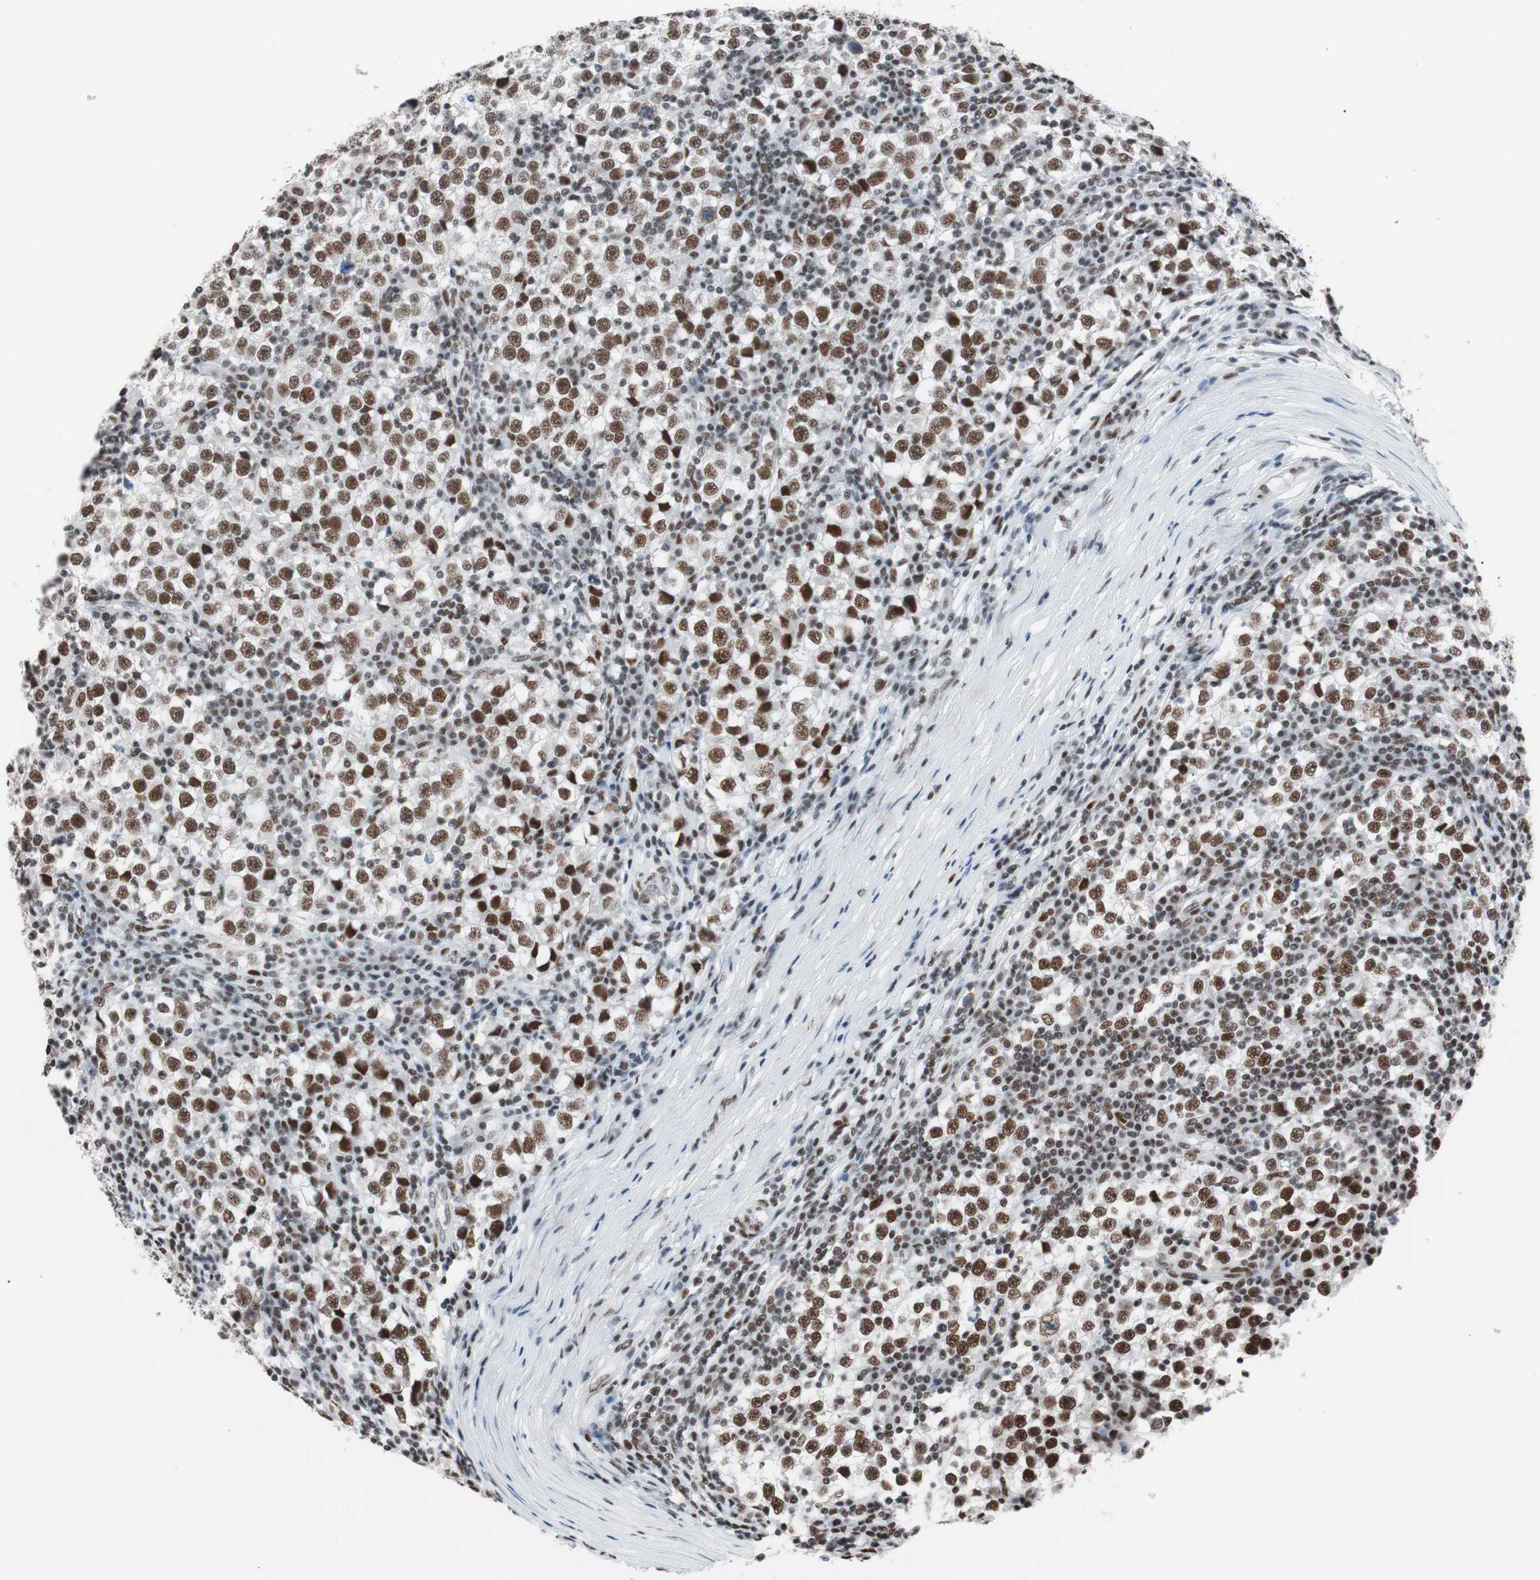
{"staining": {"intensity": "strong", "quantity": ">75%", "location": "nuclear"}, "tissue": "testis cancer", "cell_type": "Tumor cells", "image_type": "cancer", "snomed": [{"axis": "morphology", "description": "Seminoma, NOS"}, {"axis": "topography", "description": "Testis"}], "caption": "Brown immunohistochemical staining in human testis cancer (seminoma) exhibits strong nuclear positivity in approximately >75% of tumor cells.", "gene": "ARID1A", "patient": {"sex": "male", "age": 65}}